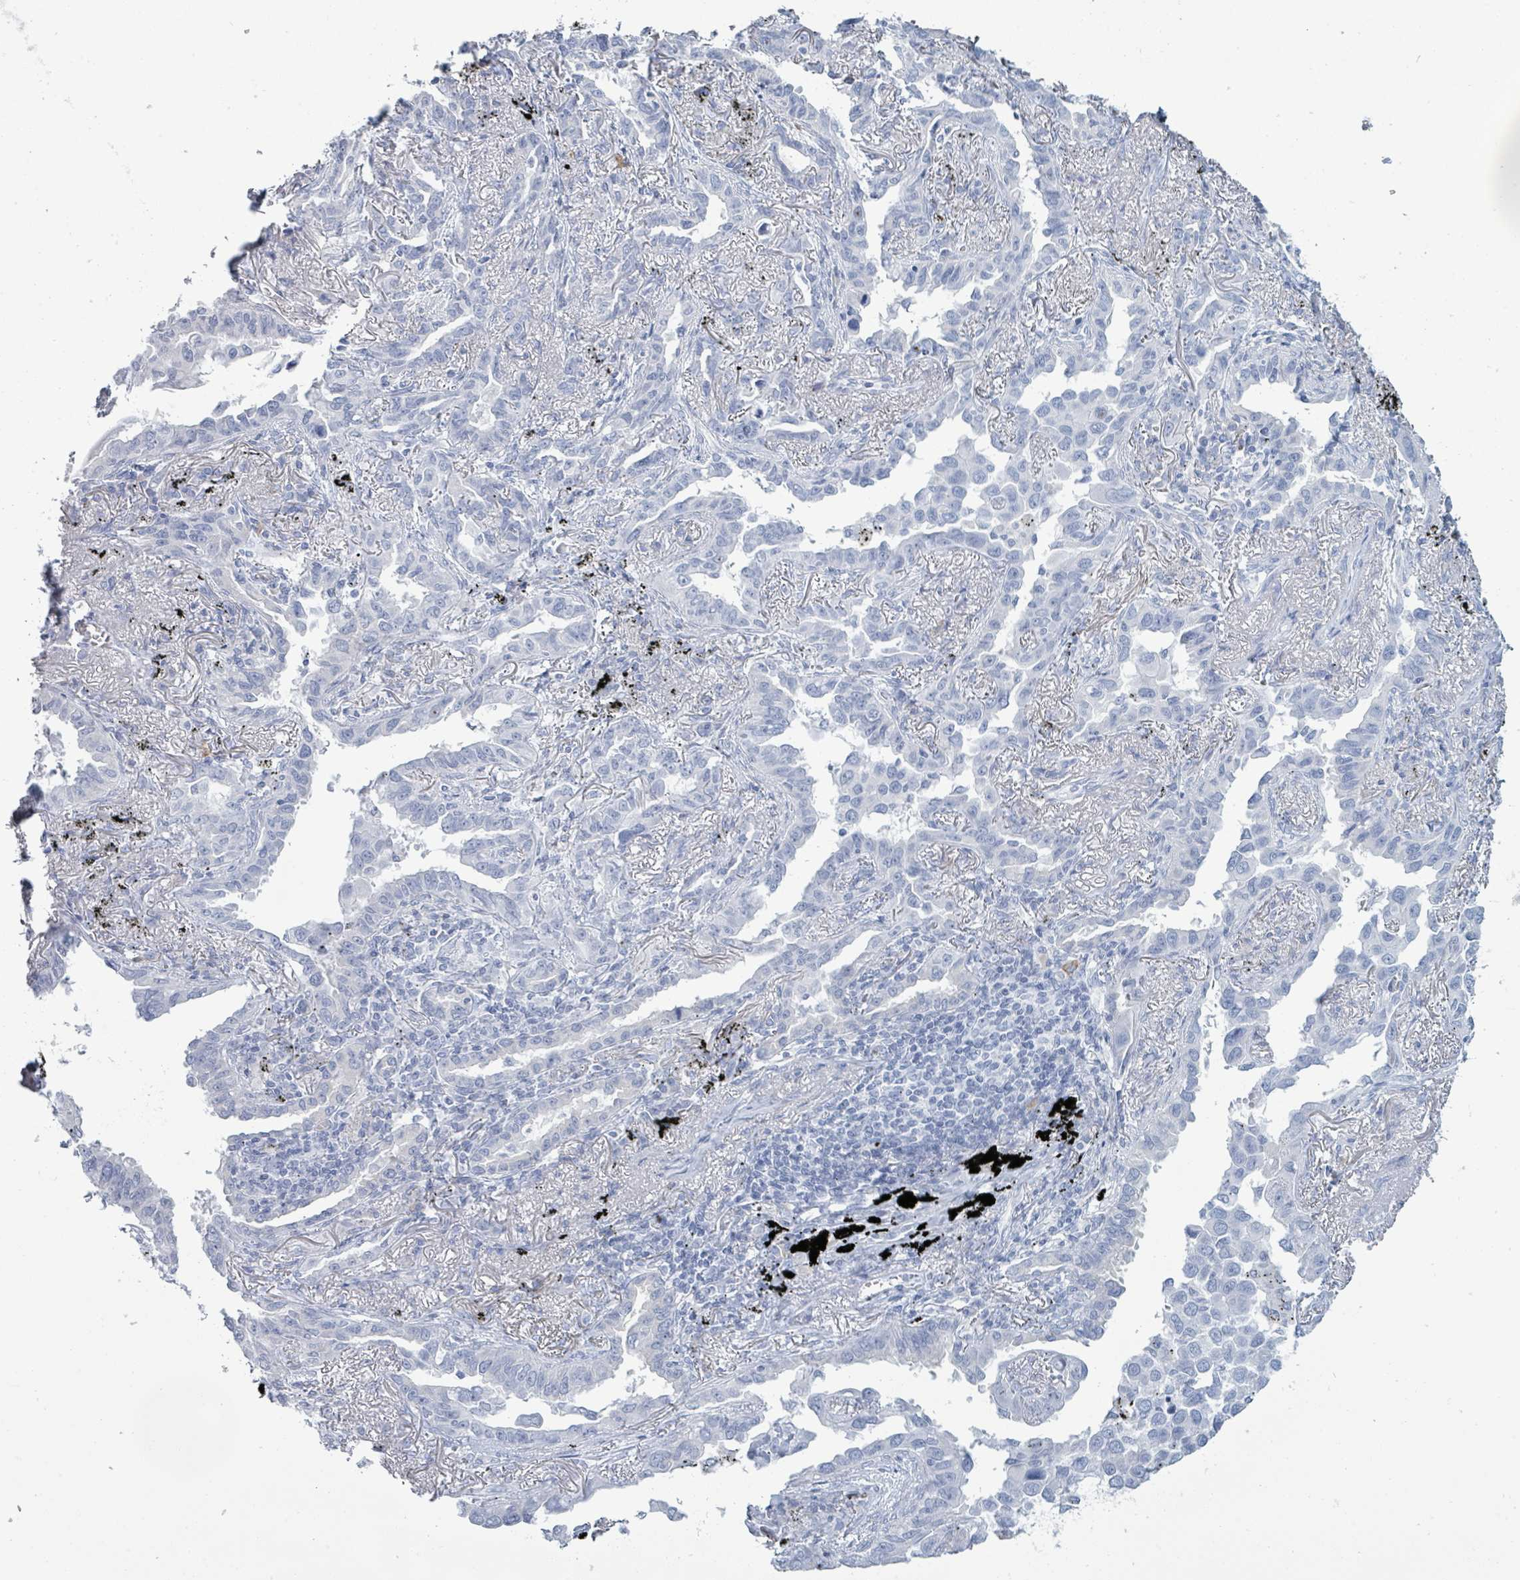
{"staining": {"intensity": "negative", "quantity": "none", "location": "none"}, "tissue": "lung cancer", "cell_type": "Tumor cells", "image_type": "cancer", "snomed": [{"axis": "morphology", "description": "Adenocarcinoma, NOS"}, {"axis": "topography", "description": "Lung"}], "caption": "This histopathology image is of lung cancer (adenocarcinoma) stained with immunohistochemistry to label a protein in brown with the nuclei are counter-stained blue. There is no positivity in tumor cells. (DAB IHC with hematoxylin counter stain).", "gene": "PGA3", "patient": {"sex": "male", "age": 67}}